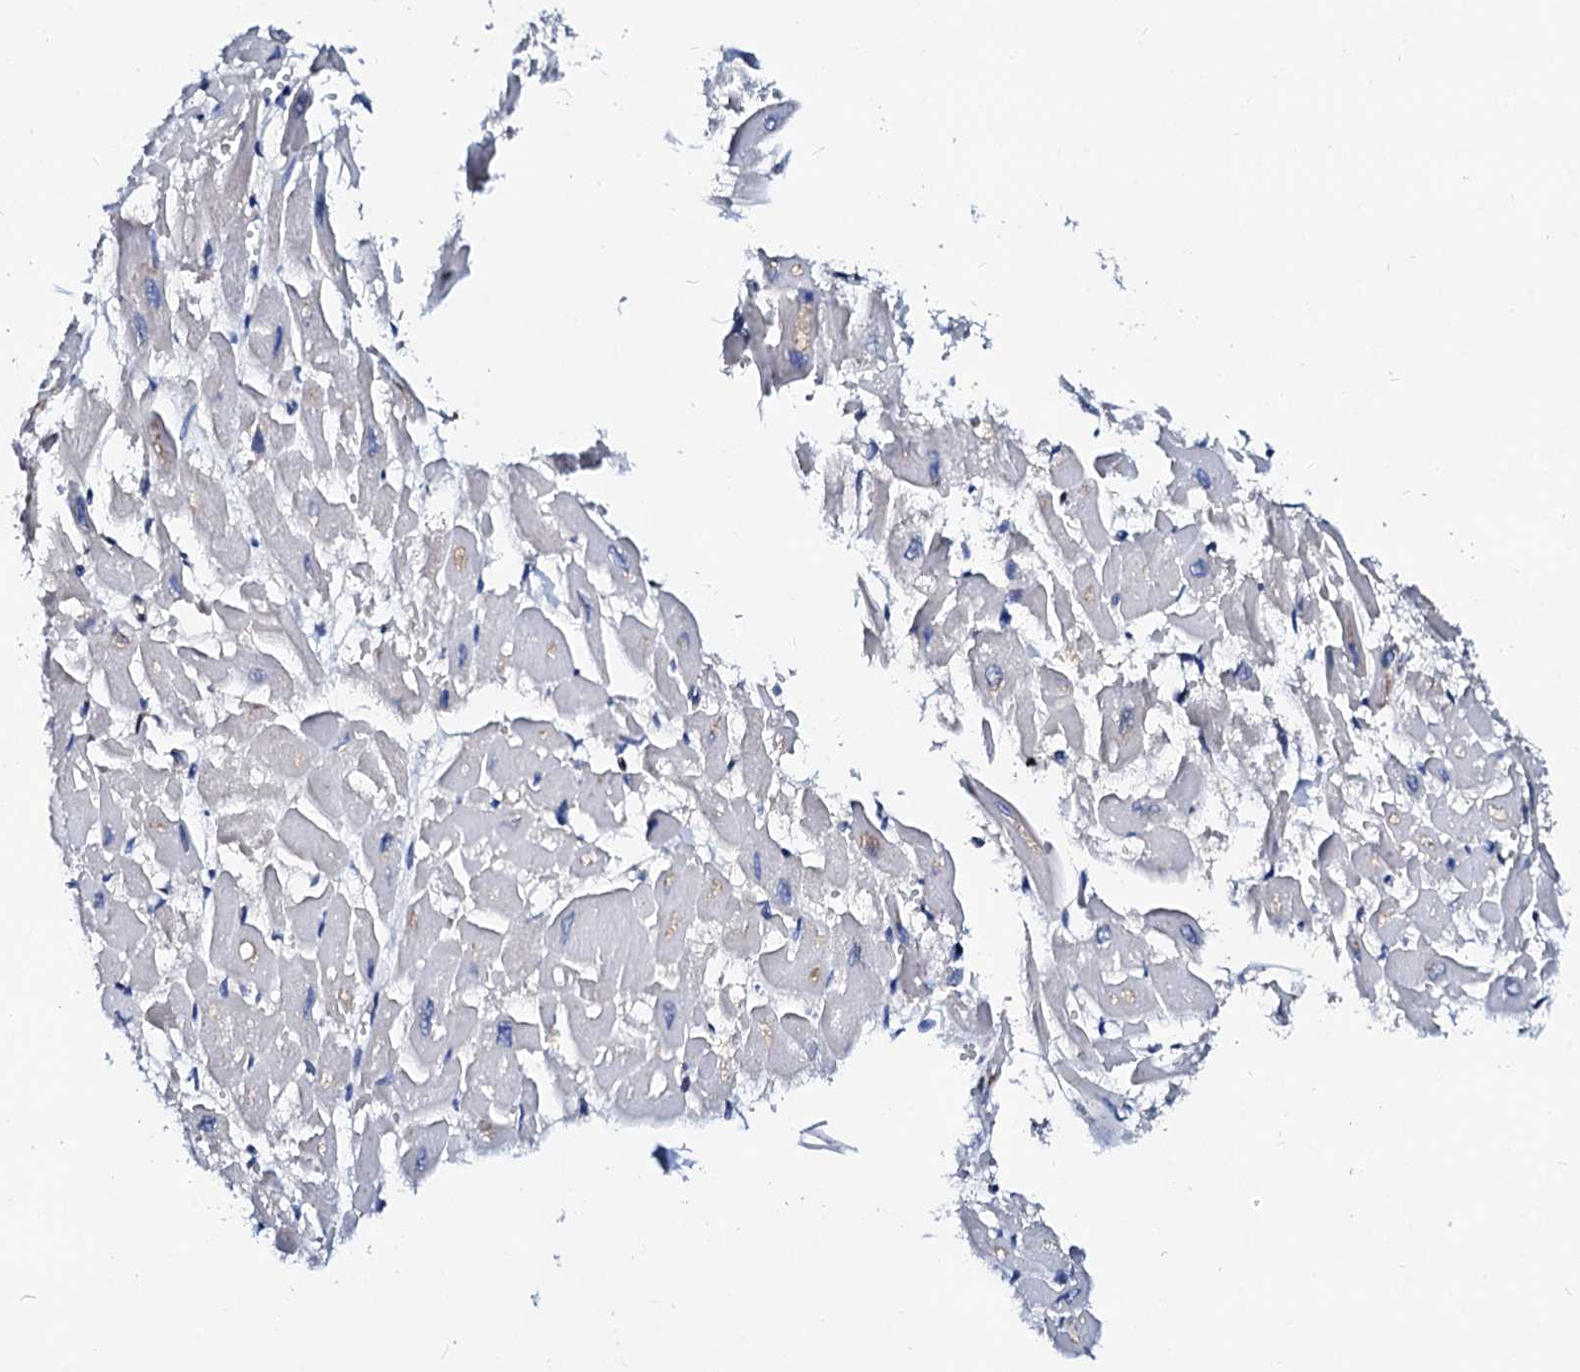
{"staining": {"intensity": "negative", "quantity": "none", "location": "none"}, "tissue": "heart muscle", "cell_type": "Cardiomyocytes", "image_type": "normal", "snomed": [{"axis": "morphology", "description": "Normal tissue, NOS"}, {"axis": "topography", "description": "Heart"}], "caption": "Cardiomyocytes are negative for brown protein staining in benign heart muscle.", "gene": "CSN2", "patient": {"sex": "male", "age": 54}}